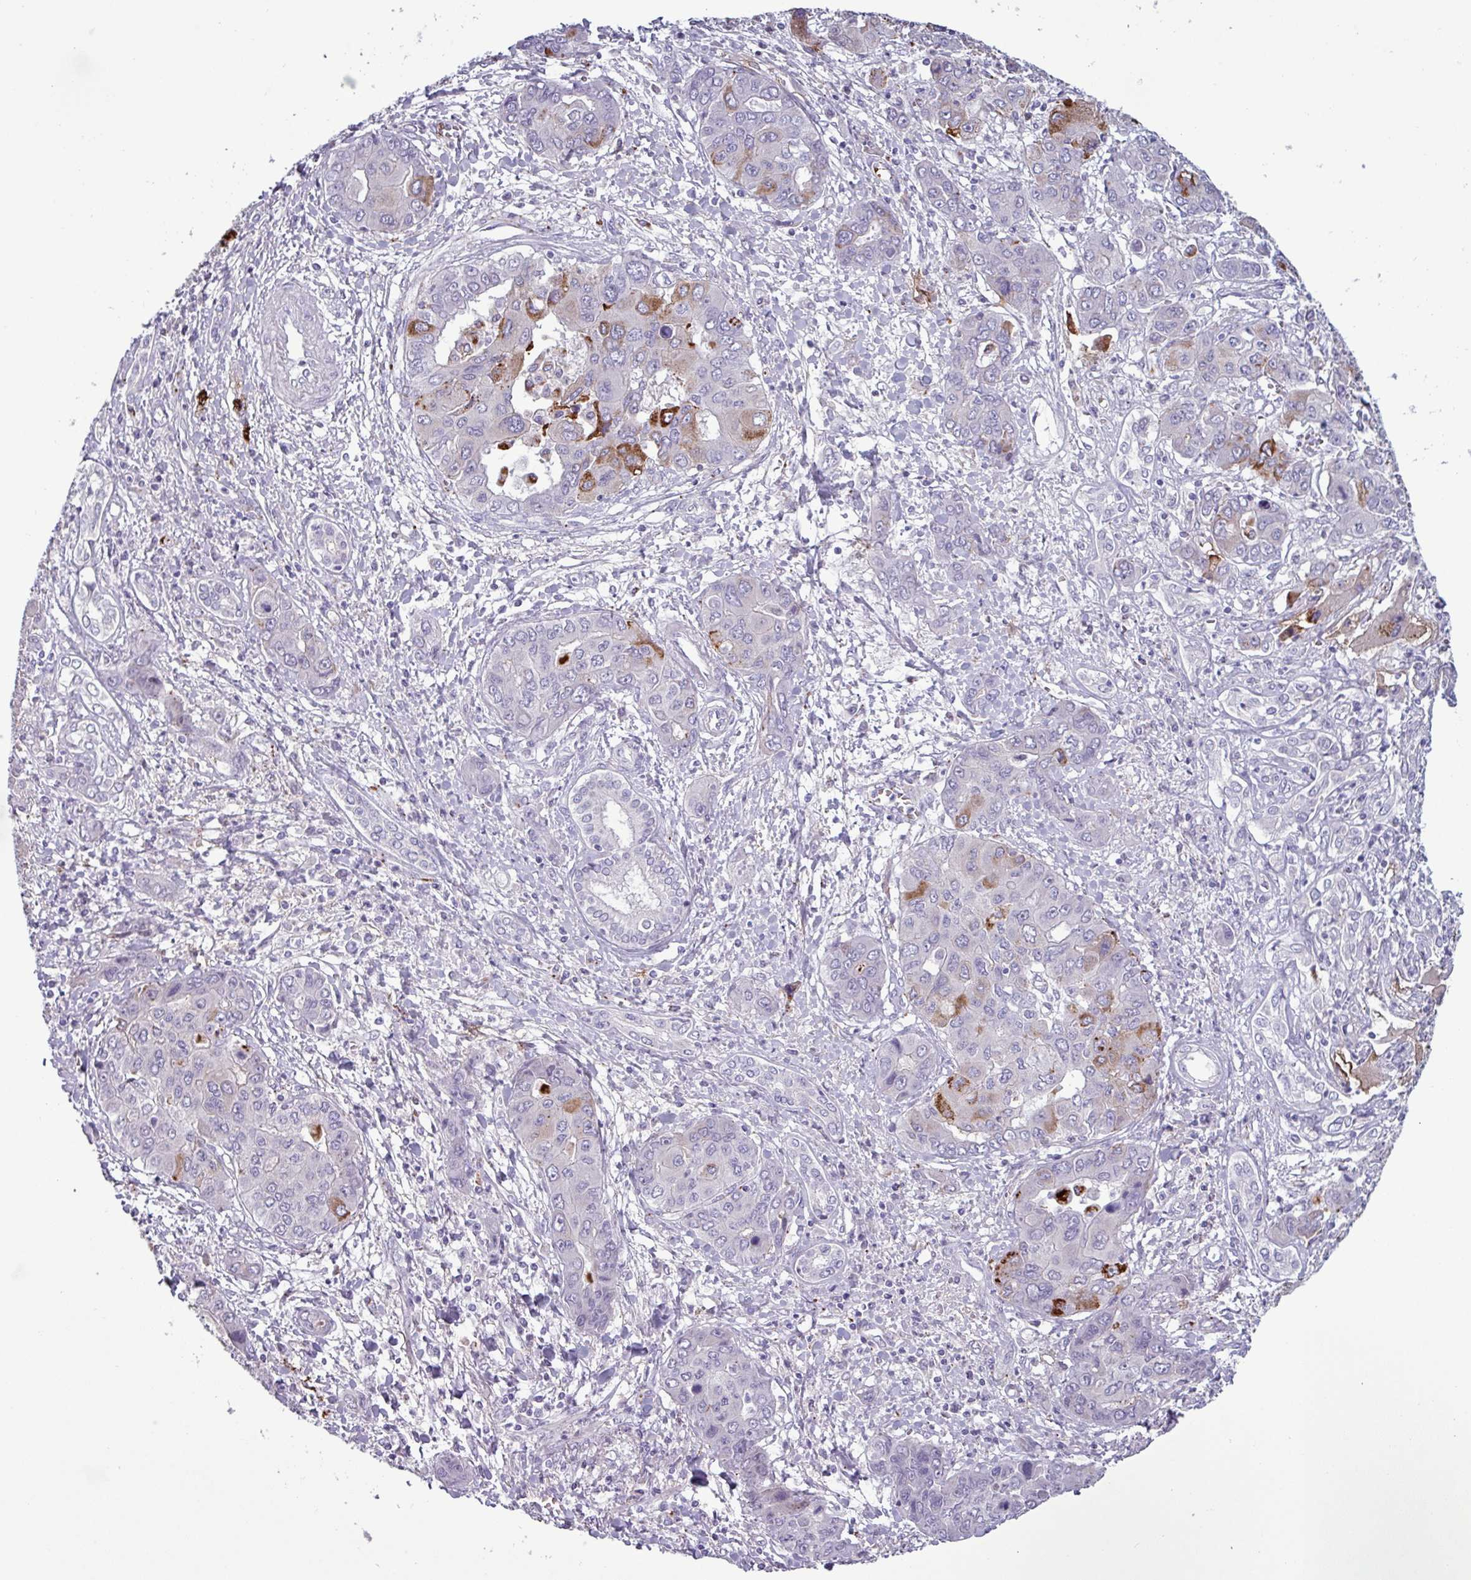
{"staining": {"intensity": "strong", "quantity": "<25%", "location": "cytoplasmic/membranous"}, "tissue": "liver cancer", "cell_type": "Tumor cells", "image_type": "cancer", "snomed": [{"axis": "morphology", "description": "Cholangiocarcinoma"}, {"axis": "topography", "description": "Liver"}], "caption": "An image showing strong cytoplasmic/membranous positivity in about <25% of tumor cells in liver cholangiocarcinoma, as visualized by brown immunohistochemical staining.", "gene": "PLIN2", "patient": {"sex": "male", "age": 67}}